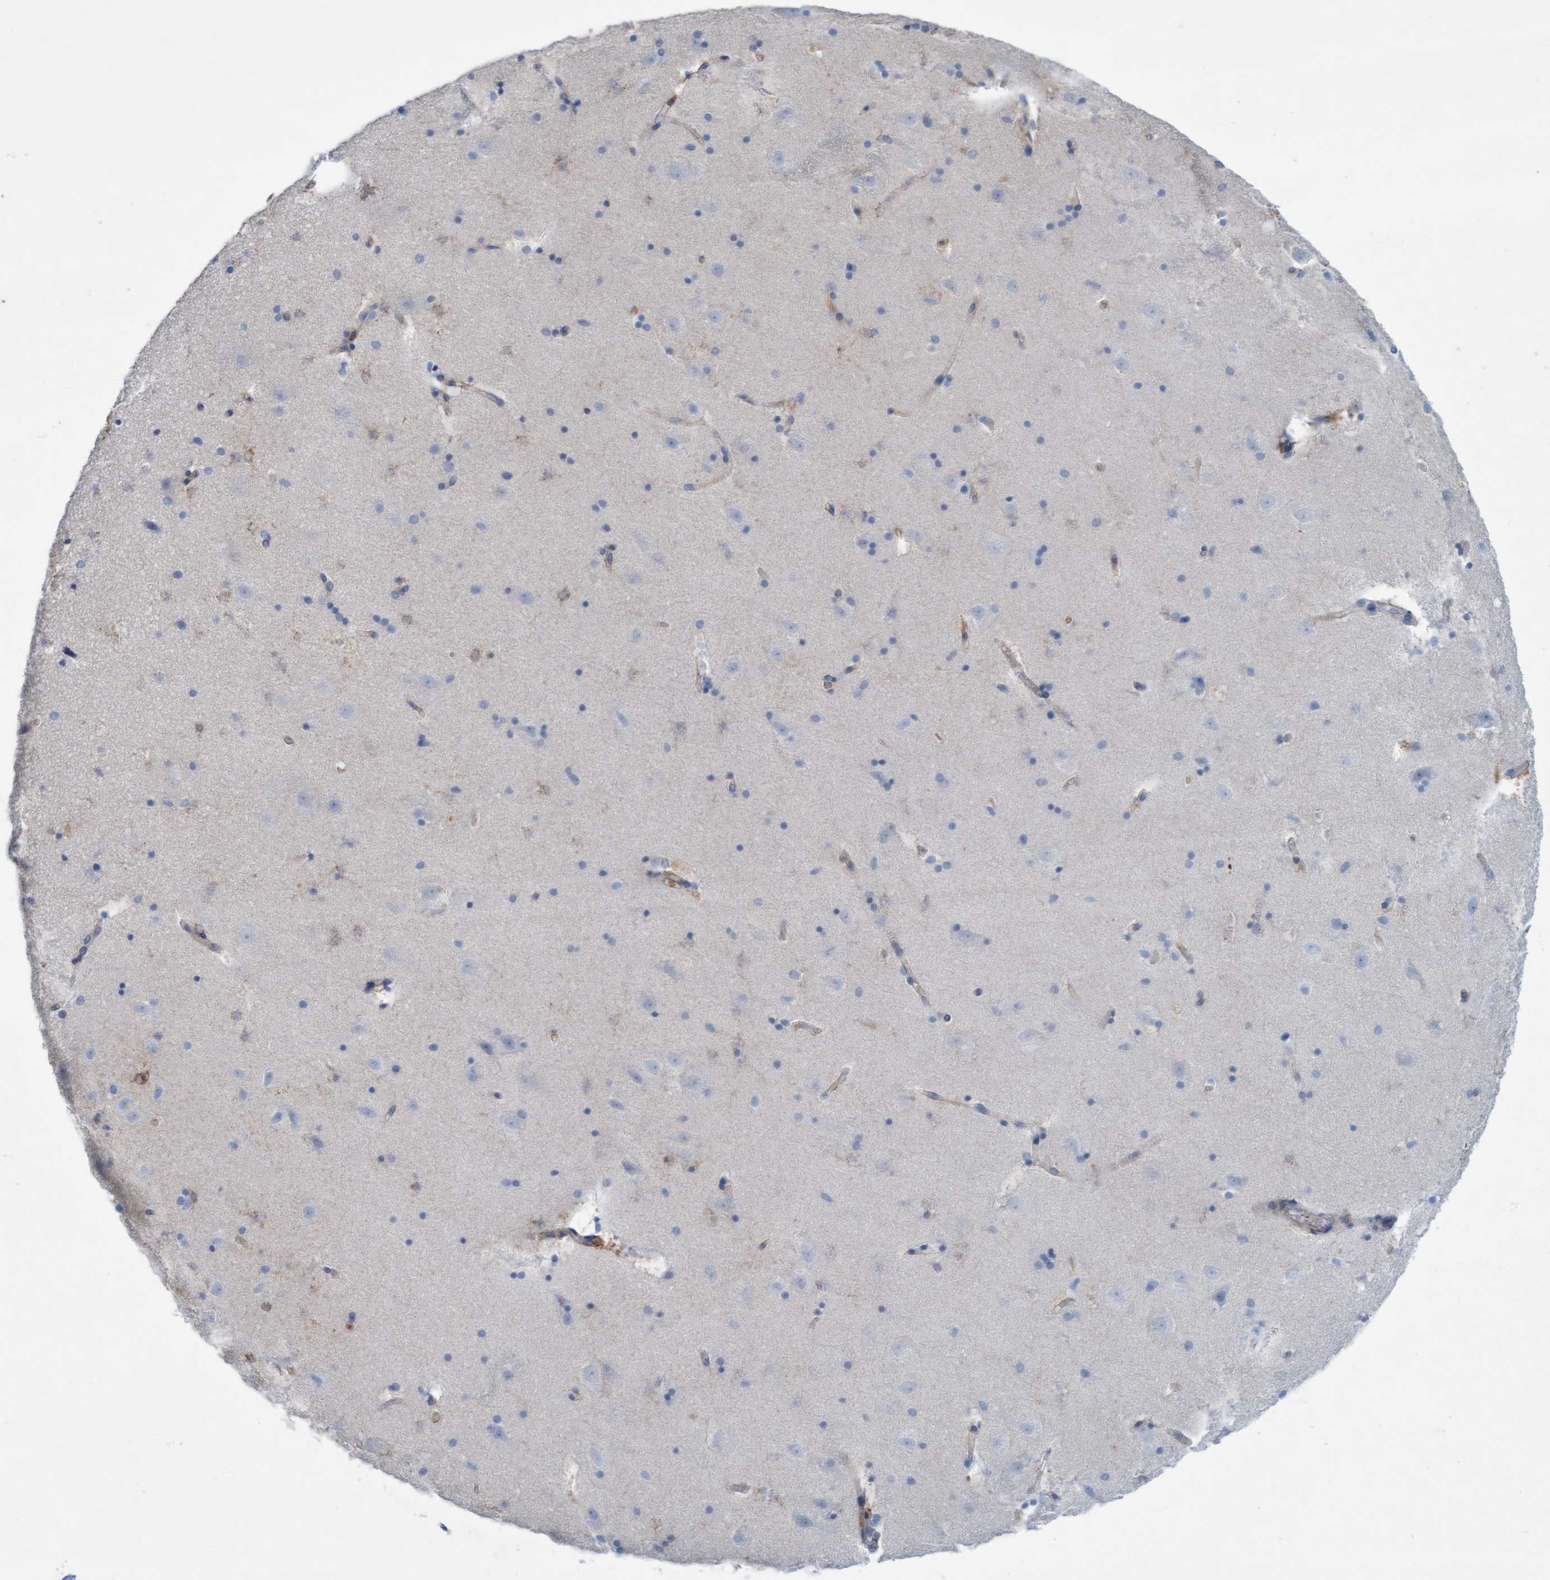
{"staining": {"intensity": "moderate", "quantity": "<25%", "location": "cytoplasmic/membranous"}, "tissue": "hippocampus", "cell_type": "Glial cells", "image_type": "normal", "snomed": [{"axis": "morphology", "description": "Normal tissue, NOS"}, {"axis": "topography", "description": "Hippocampus"}], "caption": "Approximately <25% of glial cells in benign hippocampus demonstrate moderate cytoplasmic/membranous protein staining as visualized by brown immunohistochemical staining.", "gene": "SIGIRR", "patient": {"sex": "male", "age": 45}}